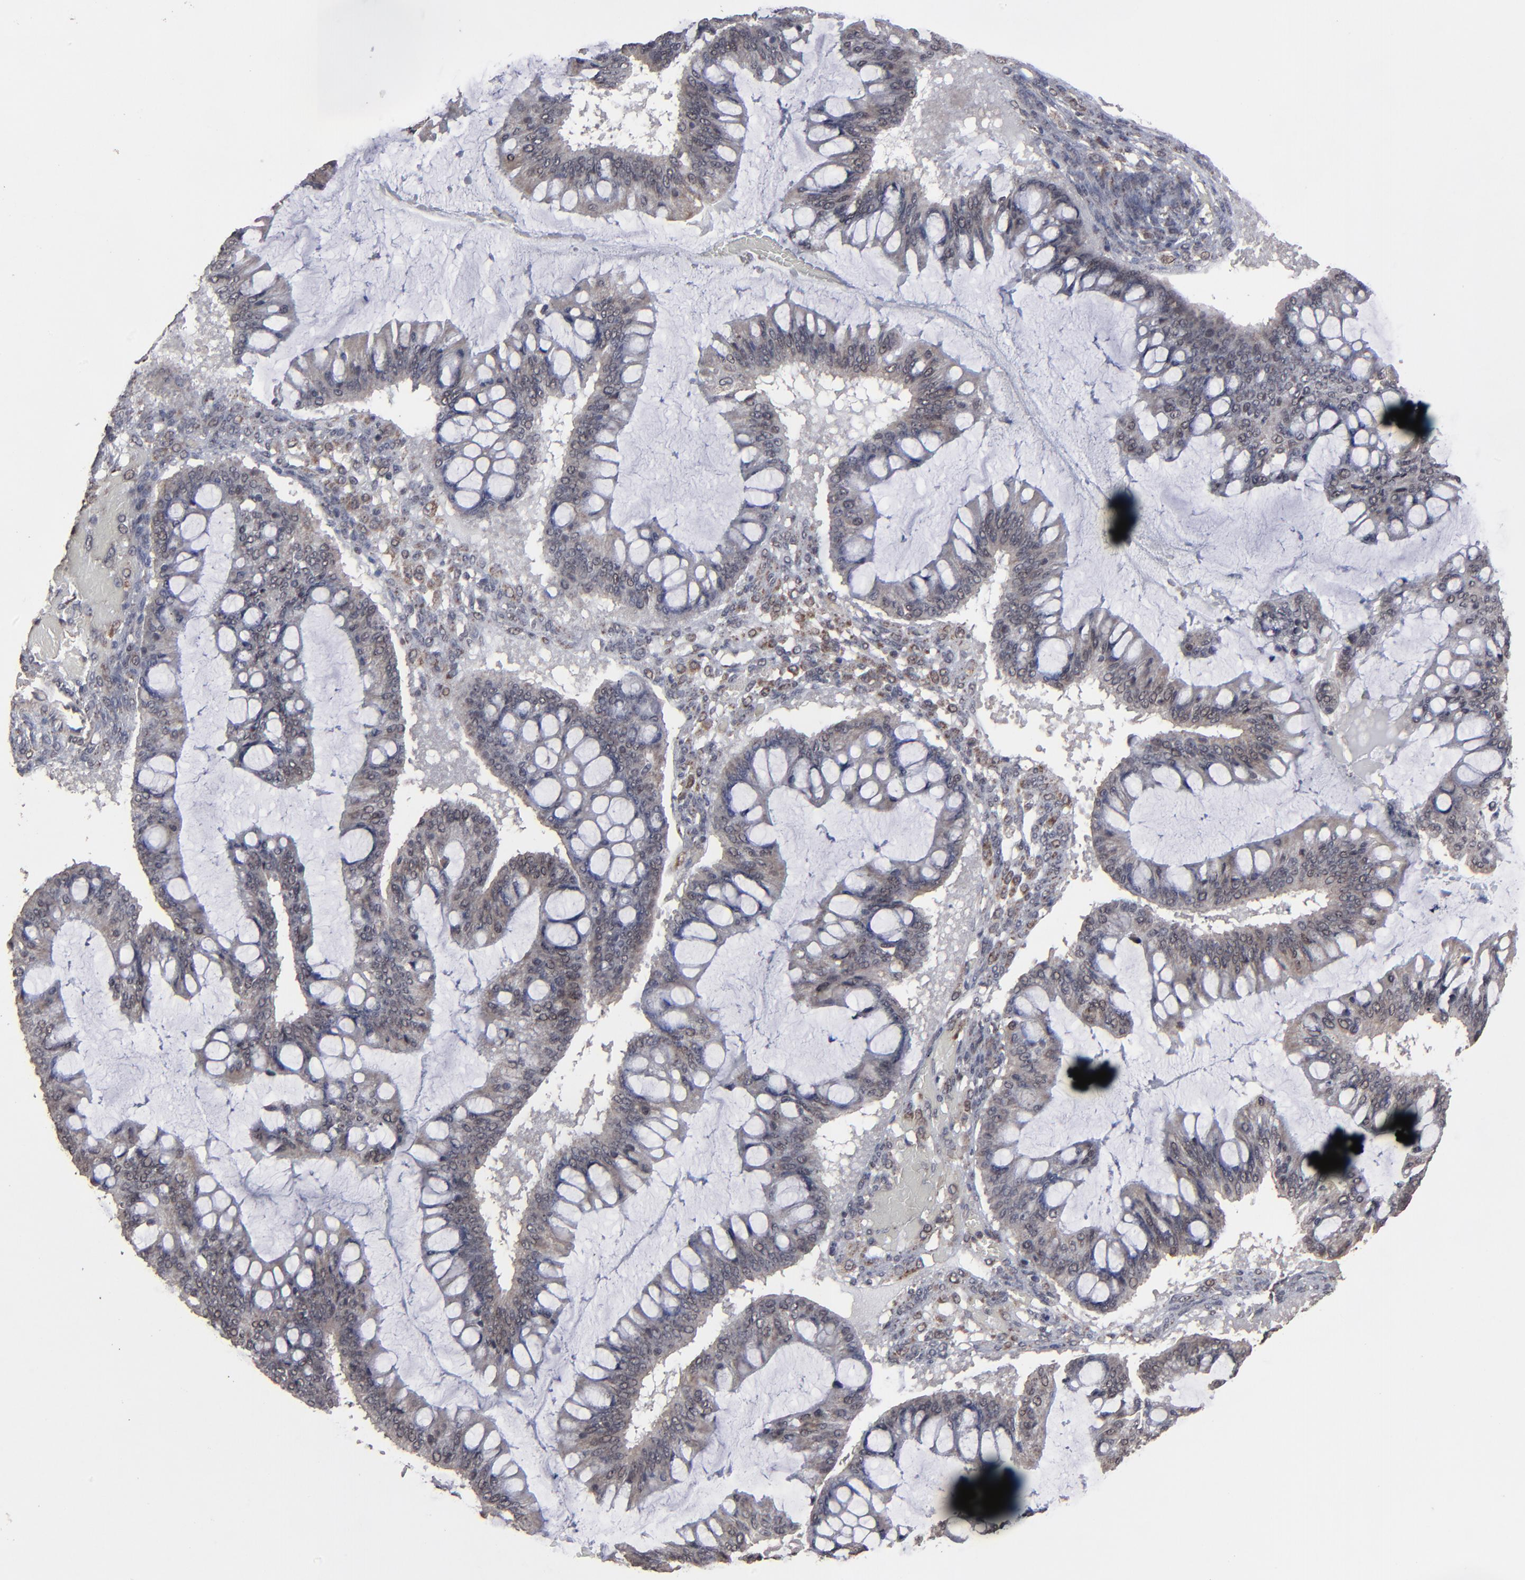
{"staining": {"intensity": "weak", "quantity": "25%-75%", "location": "cytoplasmic/membranous"}, "tissue": "ovarian cancer", "cell_type": "Tumor cells", "image_type": "cancer", "snomed": [{"axis": "morphology", "description": "Cystadenocarcinoma, mucinous, NOS"}, {"axis": "topography", "description": "Ovary"}], "caption": "Protein staining of ovarian mucinous cystadenocarcinoma tissue displays weak cytoplasmic/membranous expression in approximately 25%-75% of tumor cells.", "gene": "BNIP3", "patient": {"sex": "female", "age": 73}}